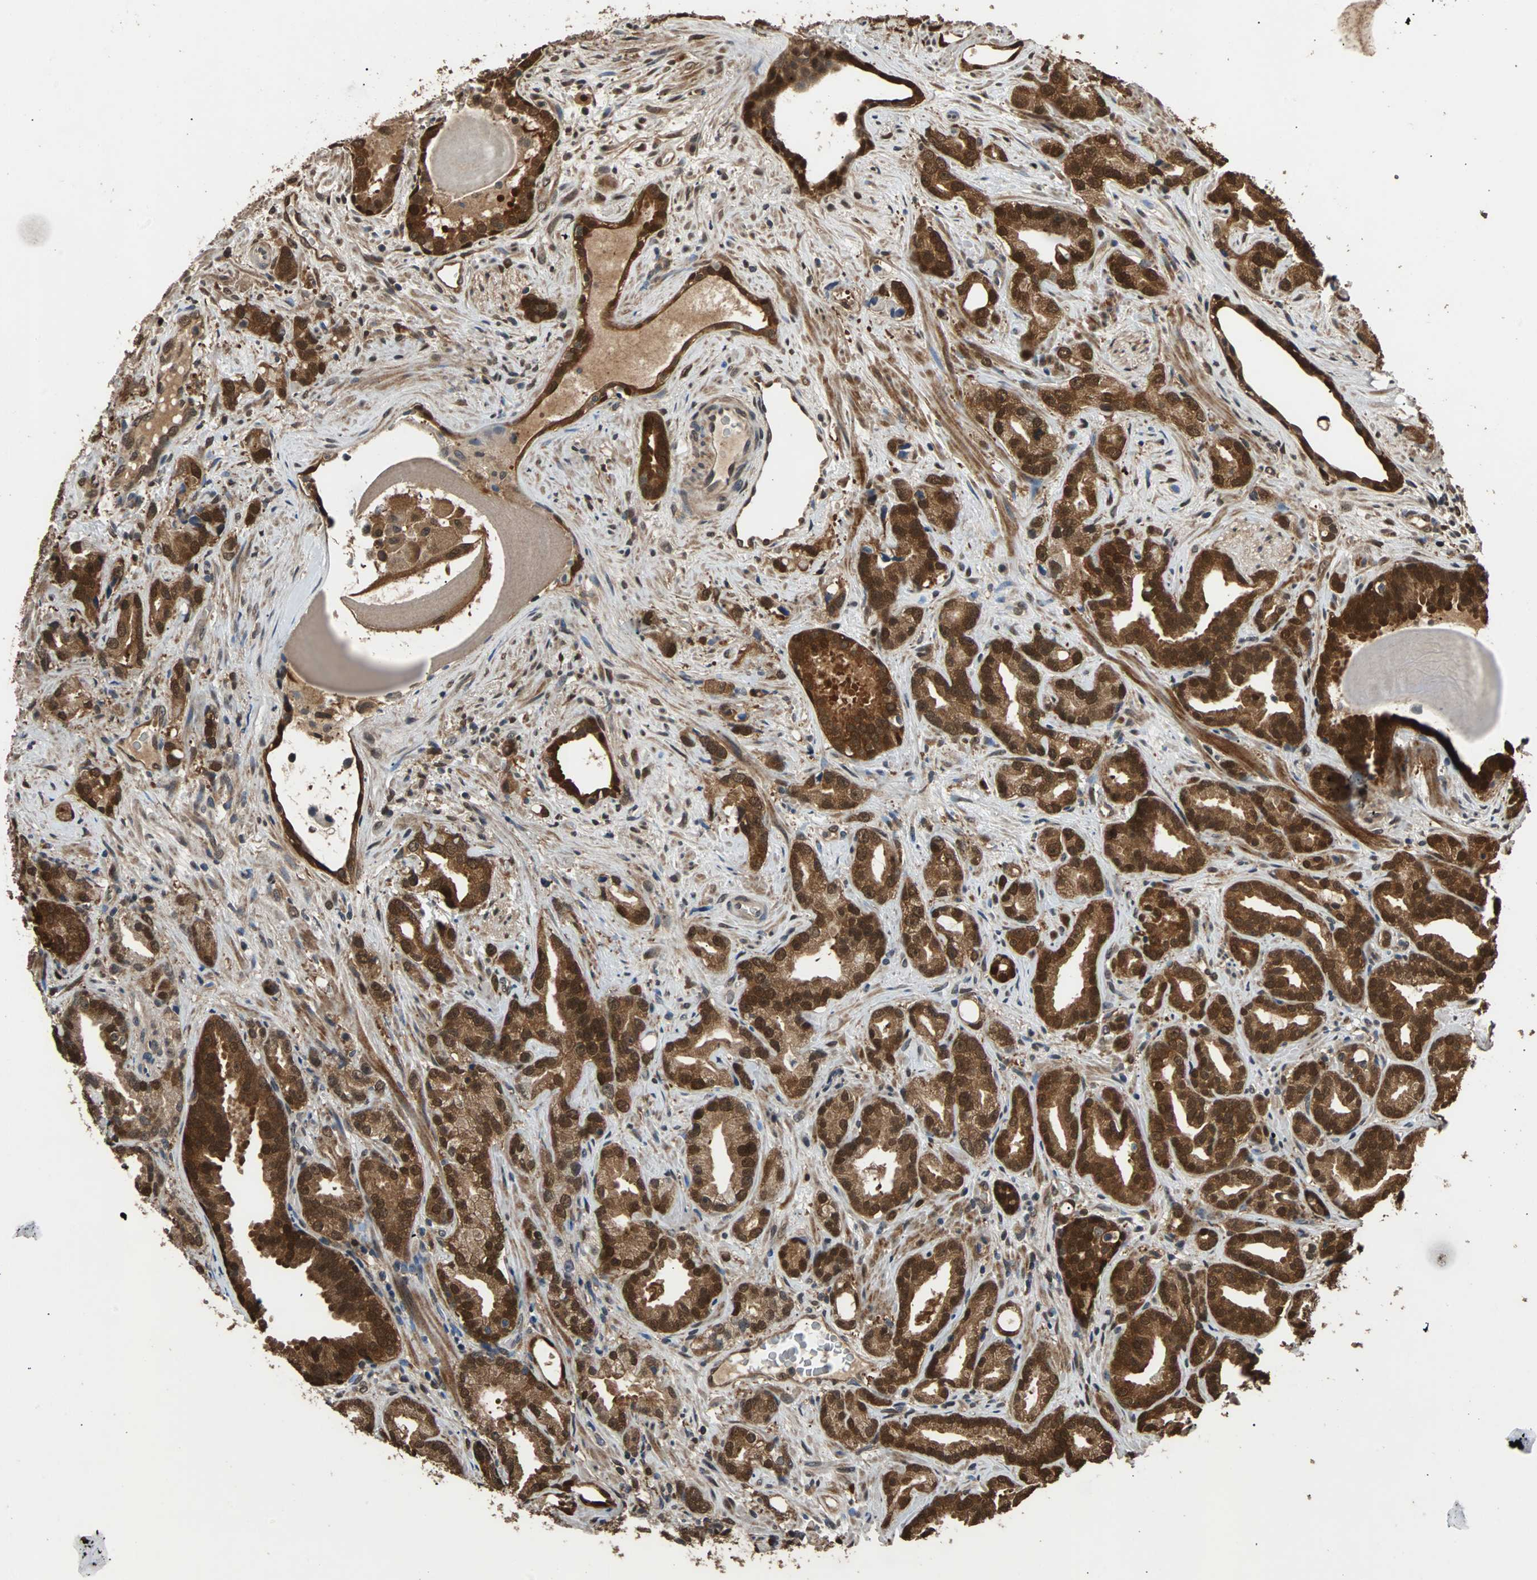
{"staining": {"intensity": "strong", "quantity": ">75%", "location": "cytoplasmic/membranous,nuclear"}, "tissue": "prostate cancer", "cell_type": "Tumor cells", "image_type": "cancer", "snomed": [{"axis": "morphology", "description": "Adenocarcinoma, Low grade"}, {"axis": "topography", "description": "Prostate"}], "caption": "An image of adenocarcinoma (low-grade) (prostate) stained for a protein reveals strong cytoplasmic/membranous and nuclear brown staining in tumor cells.", "gene": "PRDX6", "patient": {"sex": "male", "age": 63}}